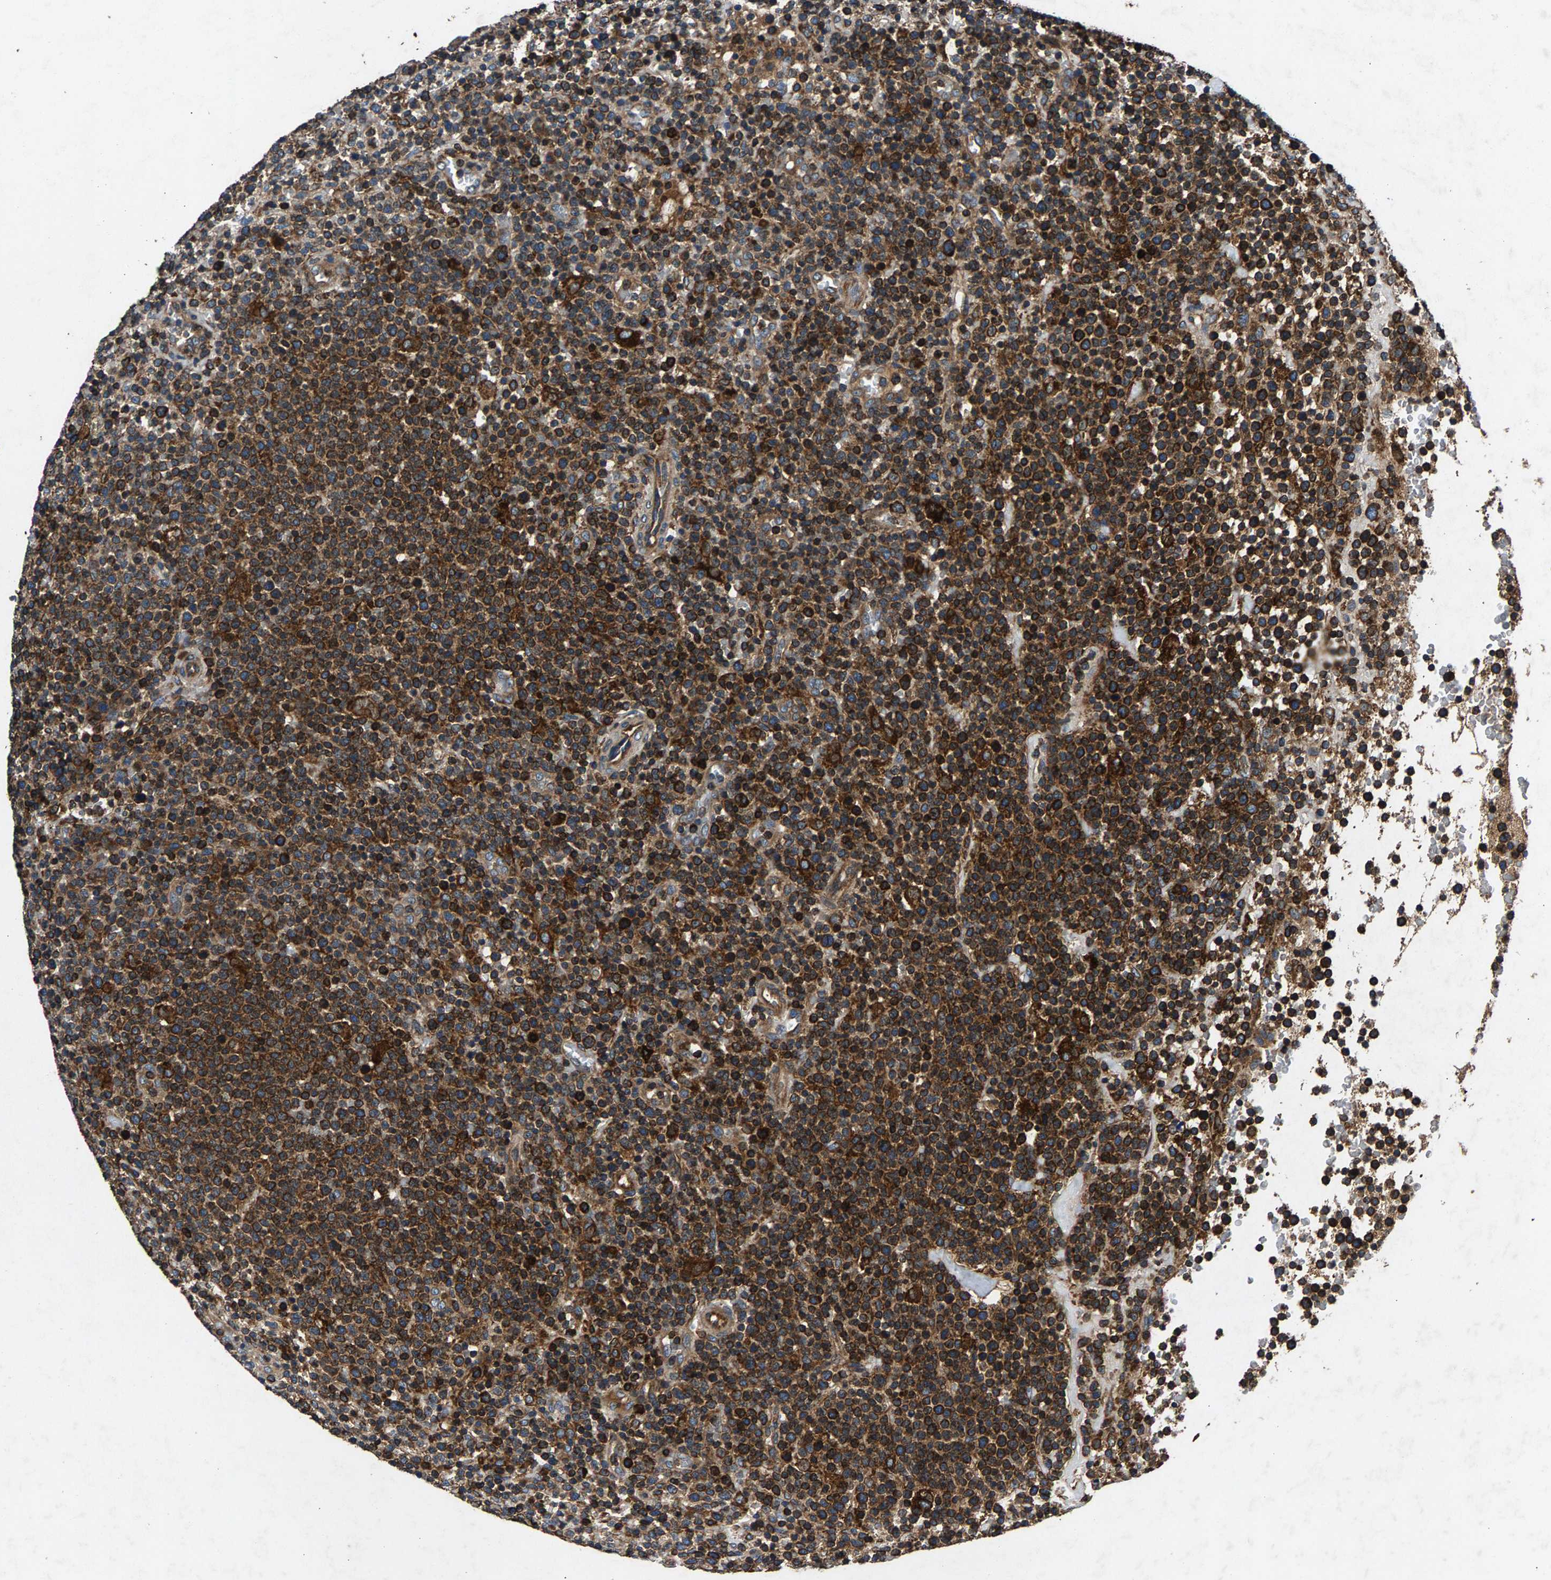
{"staining": {"intensity": "strong", "quantity": ">75%", "location": "cytoplasmic/membranous"}, "tissue": "lymphoma", "cell_type": "Tumor cells", "image_type": "cancer", "snomed": [{"axis": "morphology", "description": "Malignant lymphoma, non-Hodgkin's type, High grade"}, {"axis": "topography", "description": "Lymph node"}], "caption": "Tumor cells exhibit high levels of strong cytoplasmic/membranous expression in about >75% of cells in lymphoma. The protein is stained brown, and the nuclei are stained in blue (DAB (3,3'-diaminobenzidine) IHC with brightfield microscopy, high magnification).", "gene": "LPCAT1", "patient": {"sex": "male", "age": 61}}